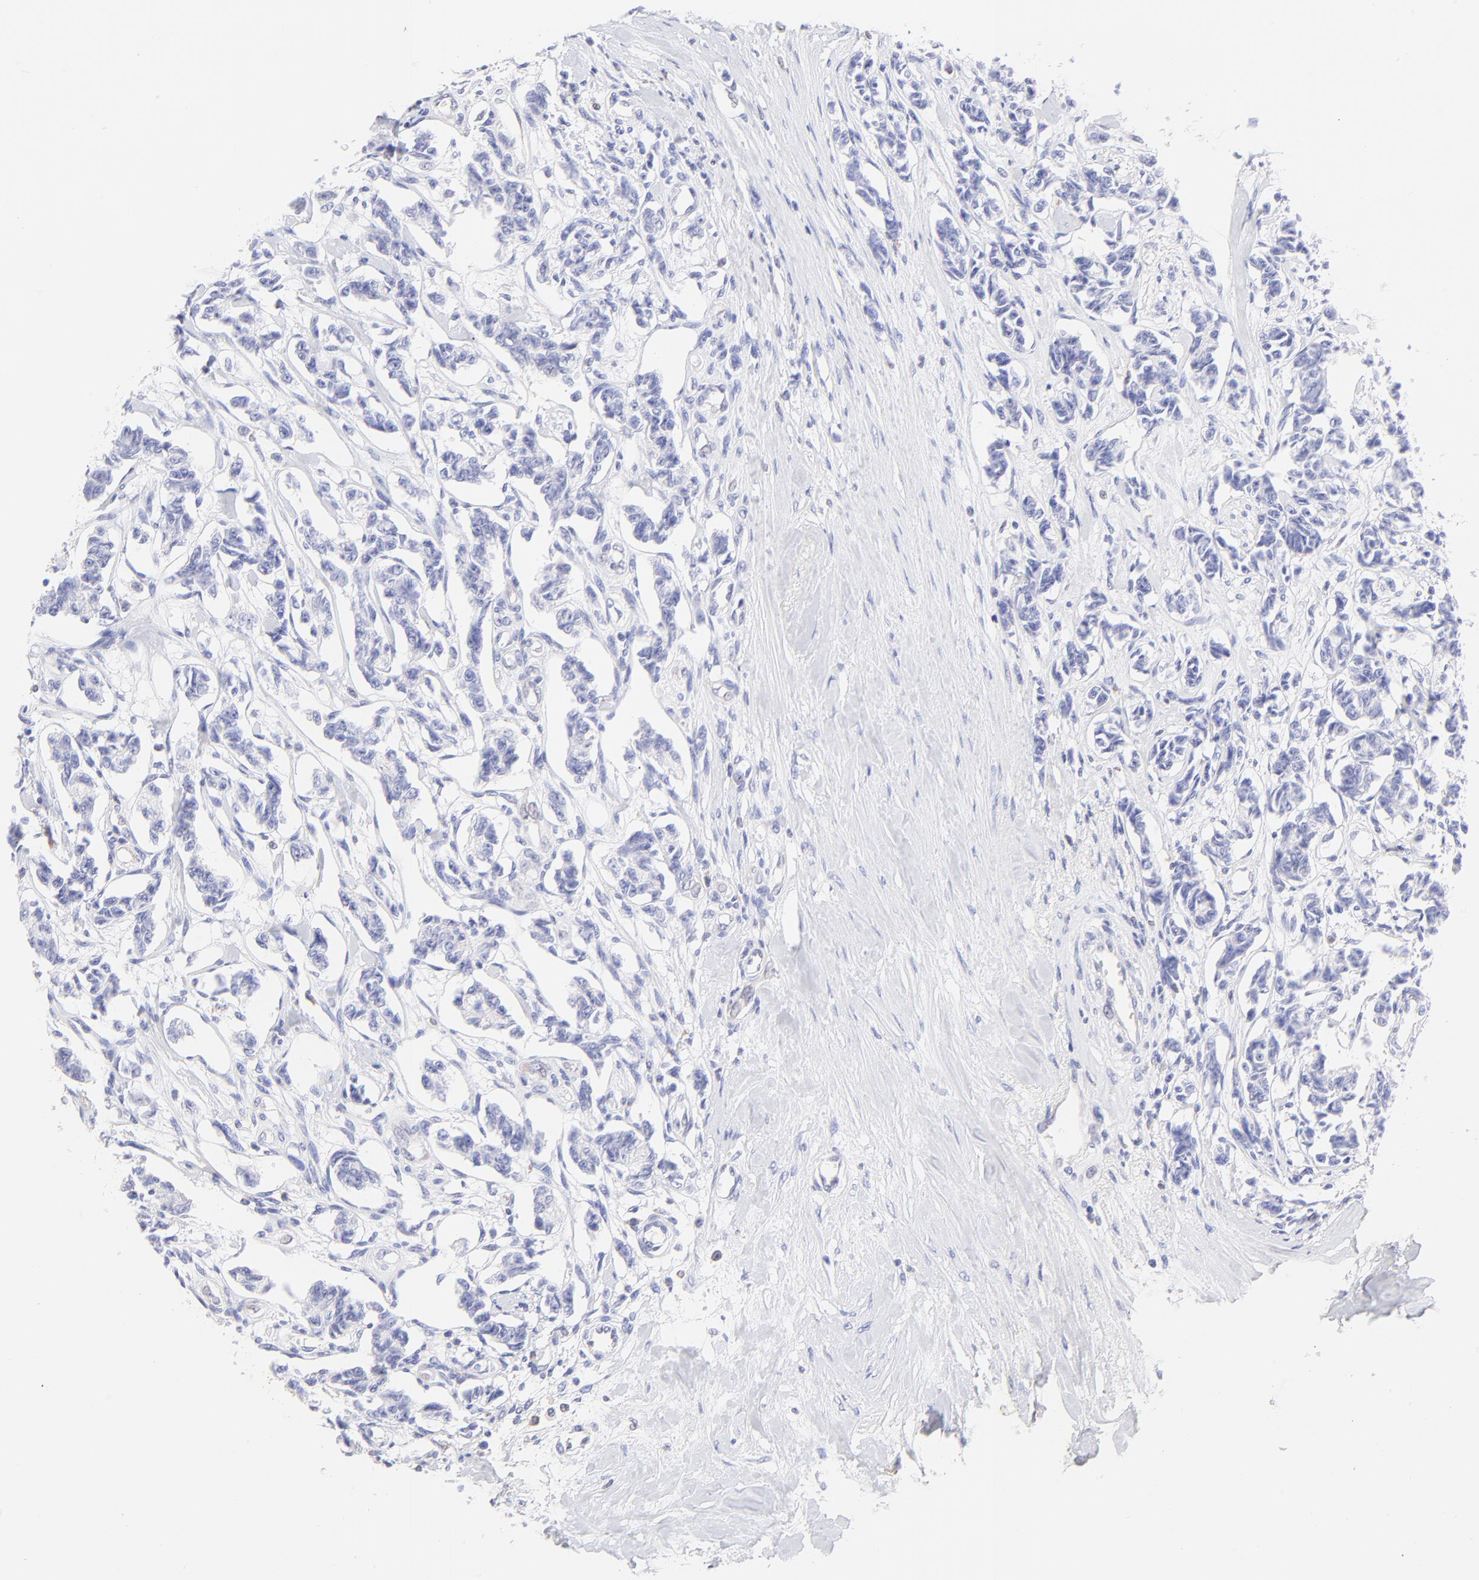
{"staining": {"intensity": "negative", "quantity": "none", "location": "none"}, "tissue": "renal cancer", "cell_type": "Tumor cells", "image_type": "cancer", "snomed": [{"axis": "morphology", "description": "Carcinoid, malignant, NOS"}, {"axis": "topography", "description": "Kidney"}], "caption": "Tumor cells show no significant expression in malignant carcinoid (renal).", "gene": "IRAG2", "patient": {"sex": "female", "age": 41}}